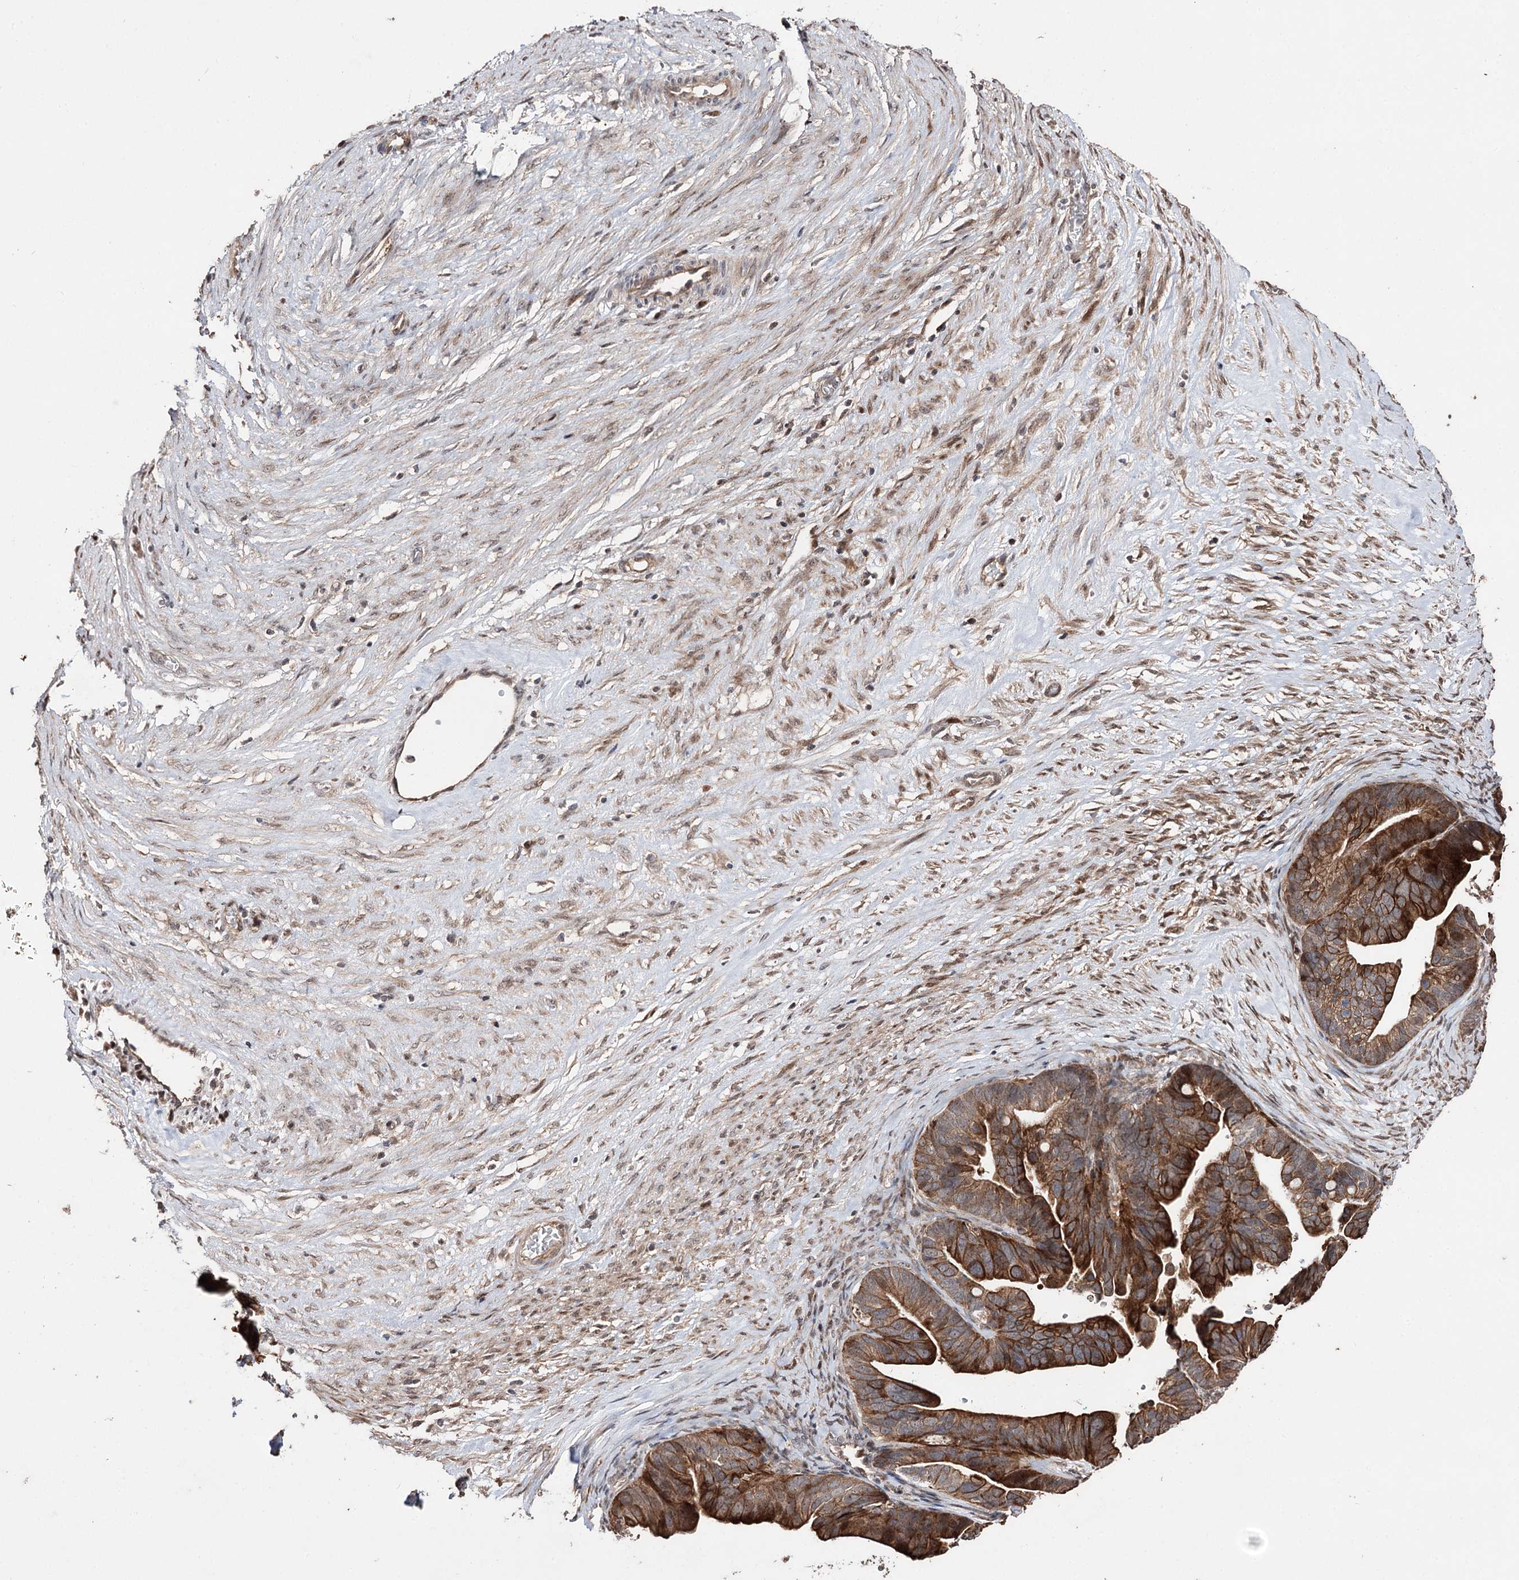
{"staining": {"intensity": "strong", "quantity": ">75%", "location": "cytoplasmic/membranous"}, "tissue": "ovarian cancer", "cell_type": "Tumor cells", "image_type": "cancer", "snomed": [{"axis": "morphology", "description": "Cystadenocarcinoma, serous, NOS"}, {"axis": "topography", "description": "Ovary"}], "caption": "A brown stain highlights strong cytoplasmic/membranous expression of a protein in human serous cystadenocarcinoma (ovarian) tumor cells.", "gene": "CPNE8", "patient": {"sex": "female", "age": 56}}